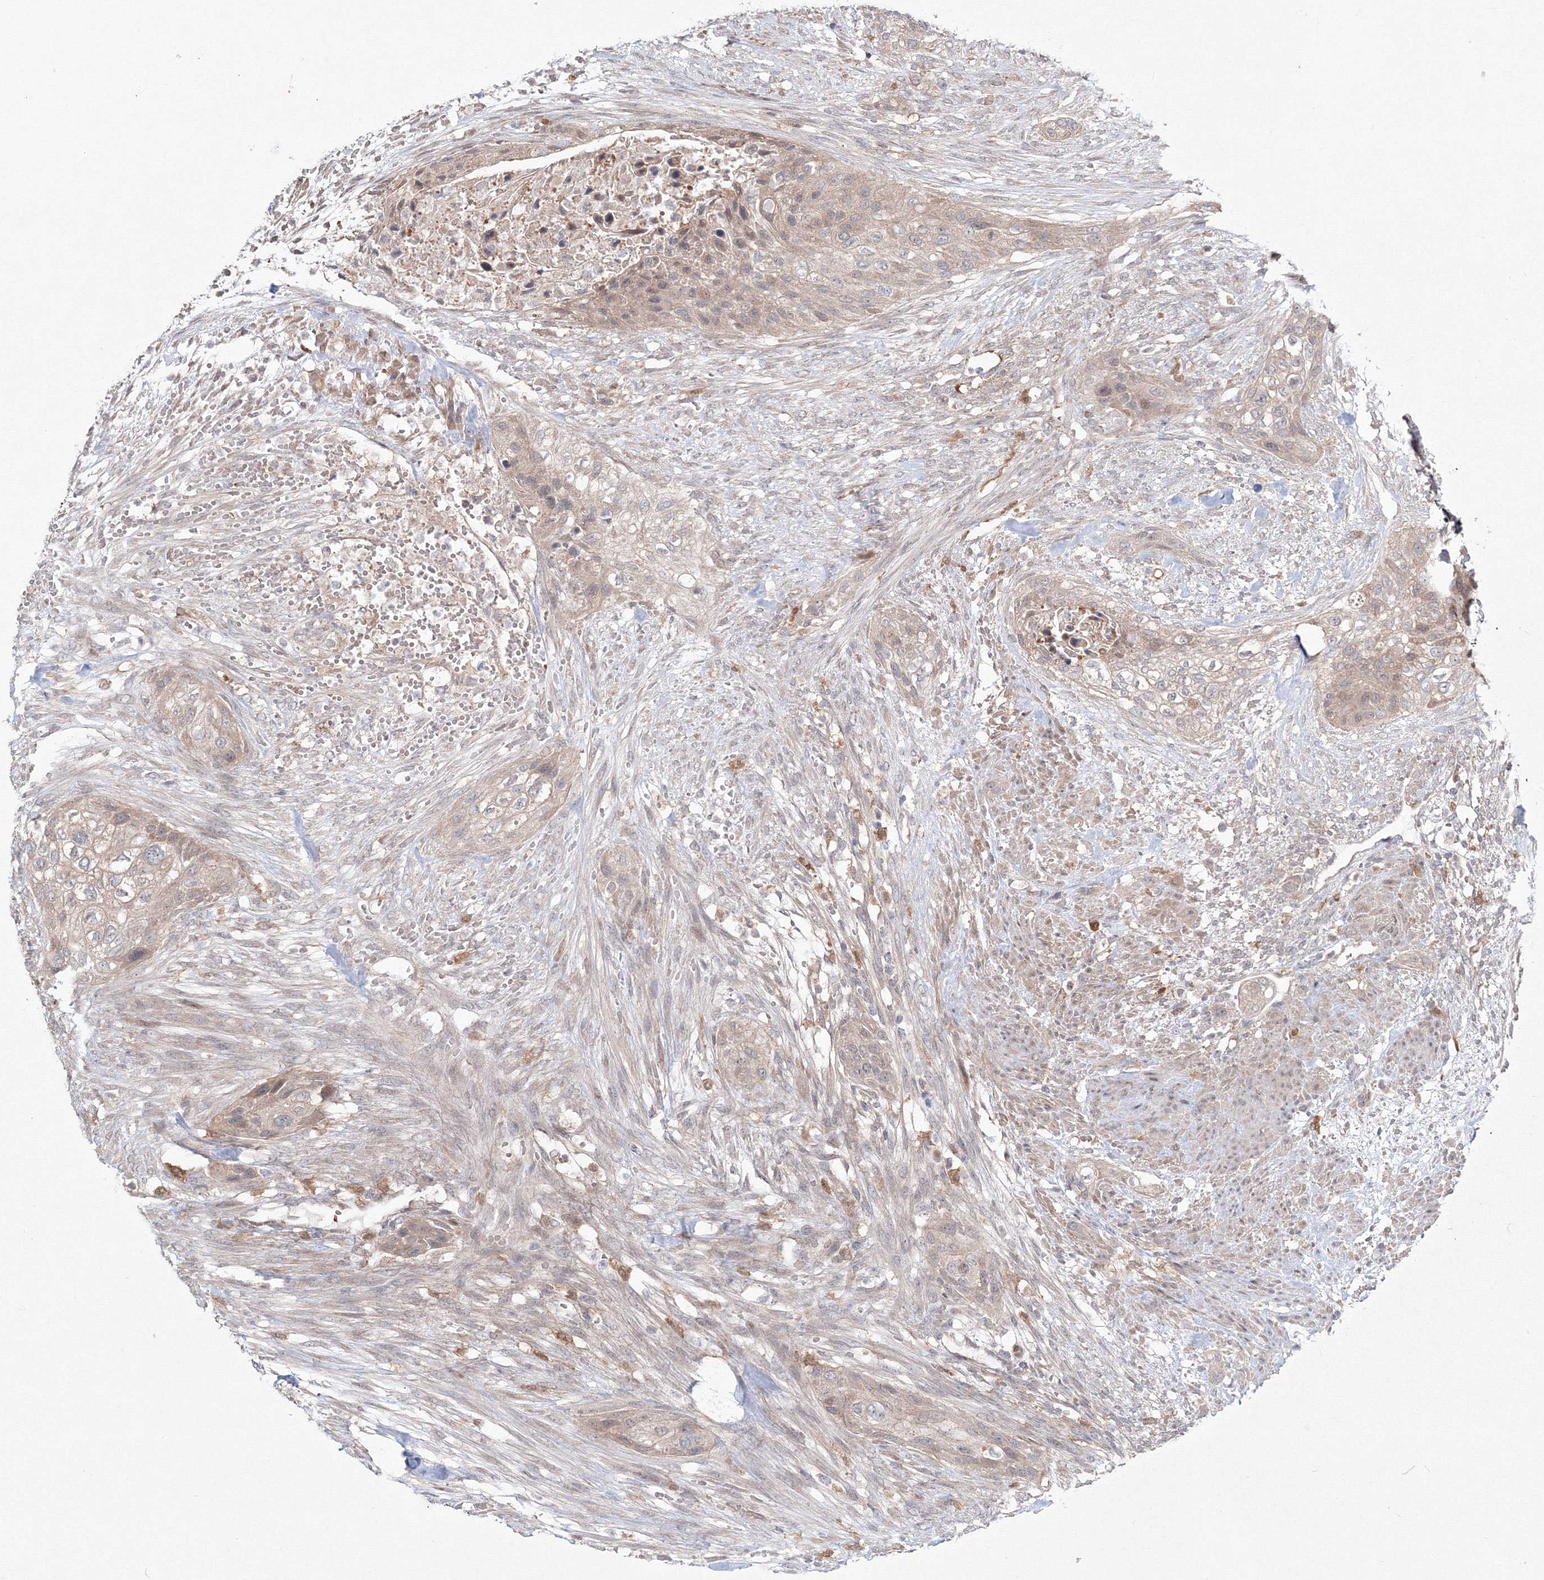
{"staining": {"intensity": "weak", "quantity": "25%-75%", "location": "cytoplasmic/membranous,nuclear"}, "tissue": "urothelial cancer", "cell_type": "Tumor cells", "image_type": "cancer", "snomed": [{"axis": "morphology", "description": "Urothelial carcinoma, High grade"}, {"axis": "topography", "description": "Urinary bladder"}], "caption": "This photomicrograph displays immunohistochemistry (IHC) staining of high-grade urothelial carcinoma, with low weak cytoplasmic/membranous and nuclear positivity in approximately 25%-75% of tumor cells.", "gene": "MKRN2", "patient": {"sex": "male", "age": 35}}